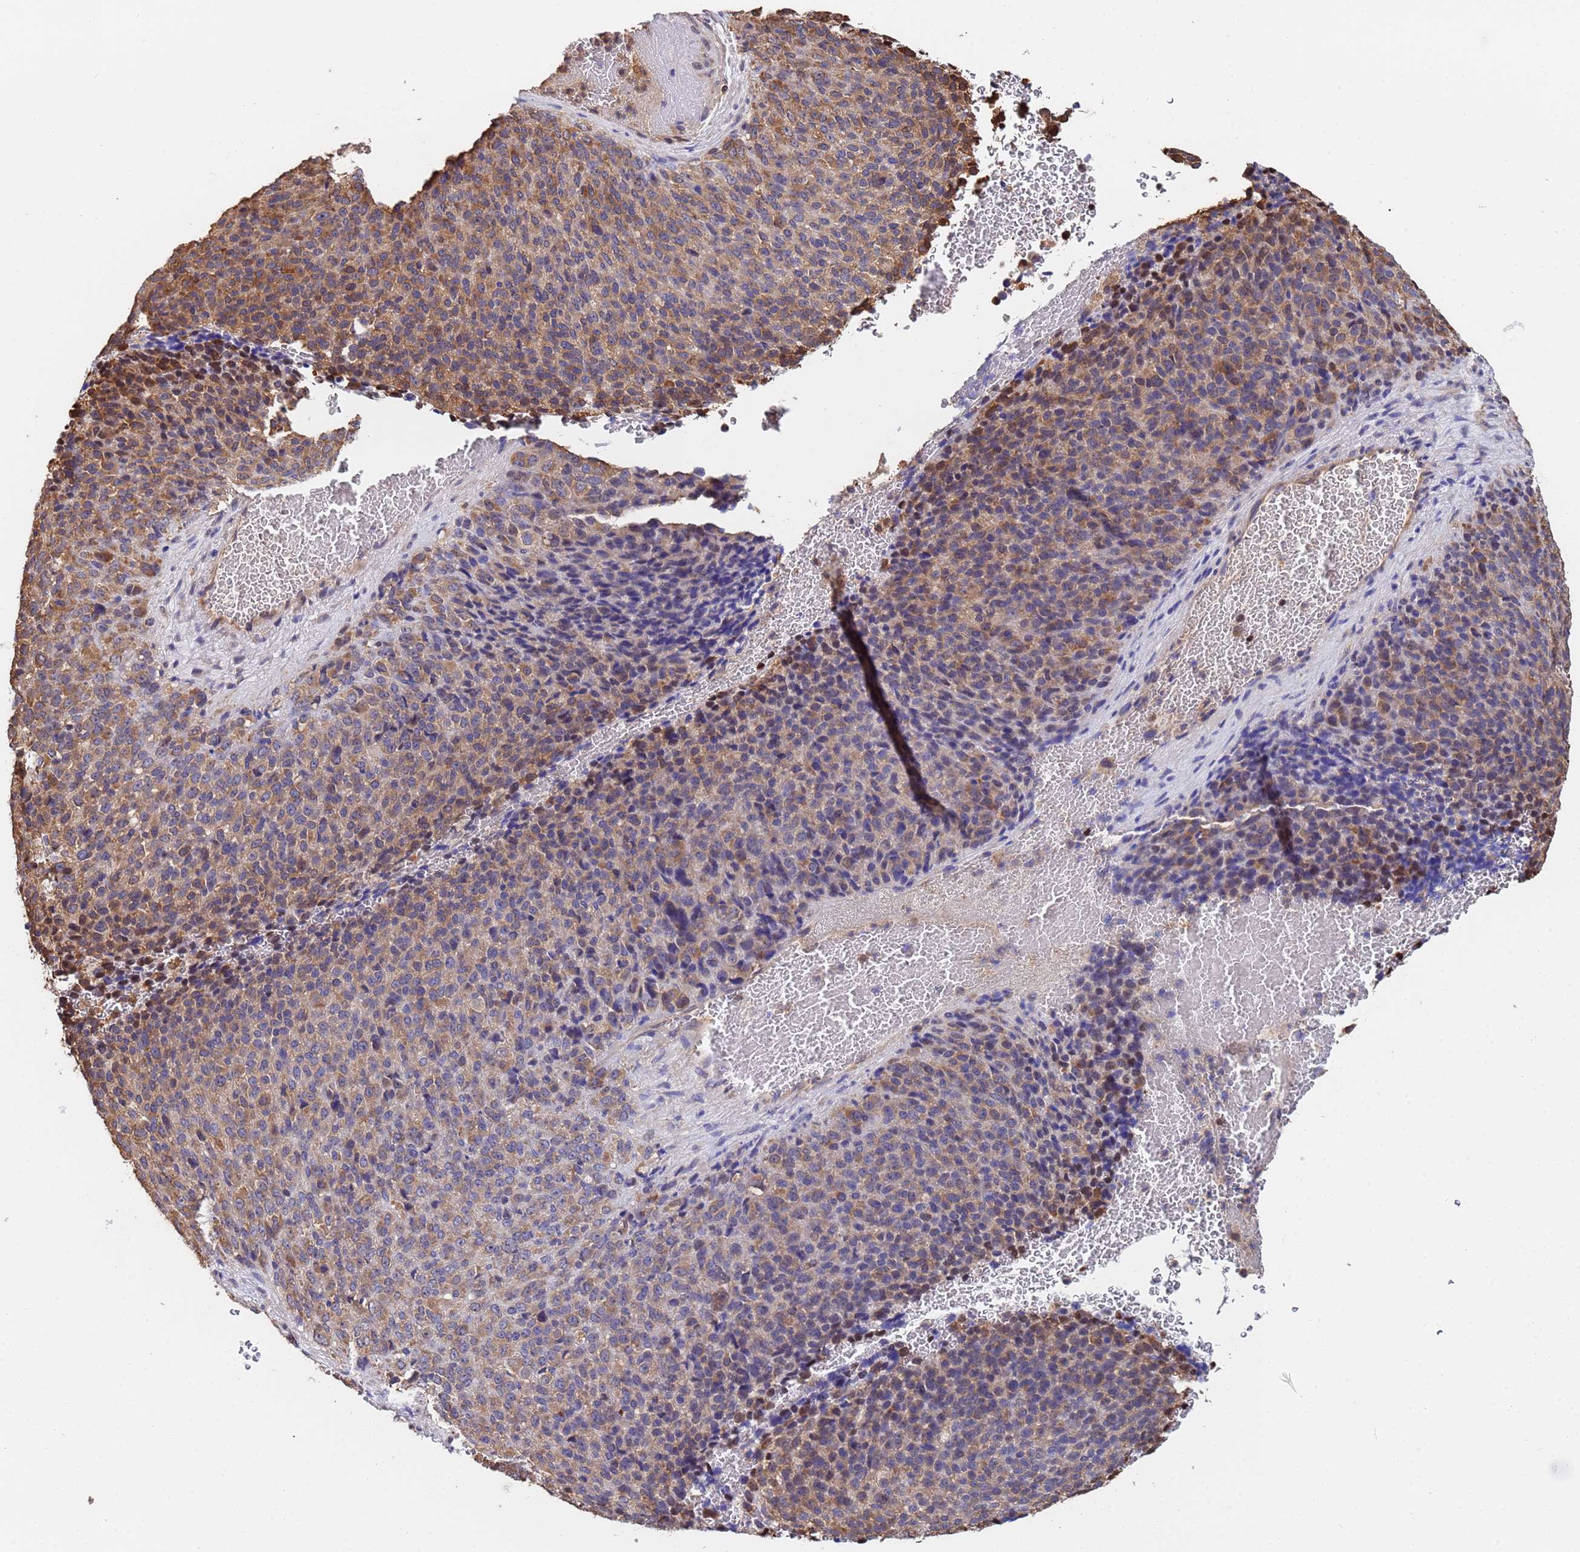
{"staining": {"intensity": "moderate", "quantity": ">75%", "location": "cytoplasmic/membranous"}, "tissue": "melanoma", "cell_type": "Tumor cells", "image_type": "cancer", "snomed": [{"axis": "morphology", "description": "Malignant melanoma, Metastatic site"}, {"axis": "topography", "description": "Brain"}], "caption": "A brown stain labels moderate cytoplasmic/membranous staining of a protein in human melanoma tumor cells.", "gene": "FAM25A", "patient": {"sex": "female", "age": 56}}